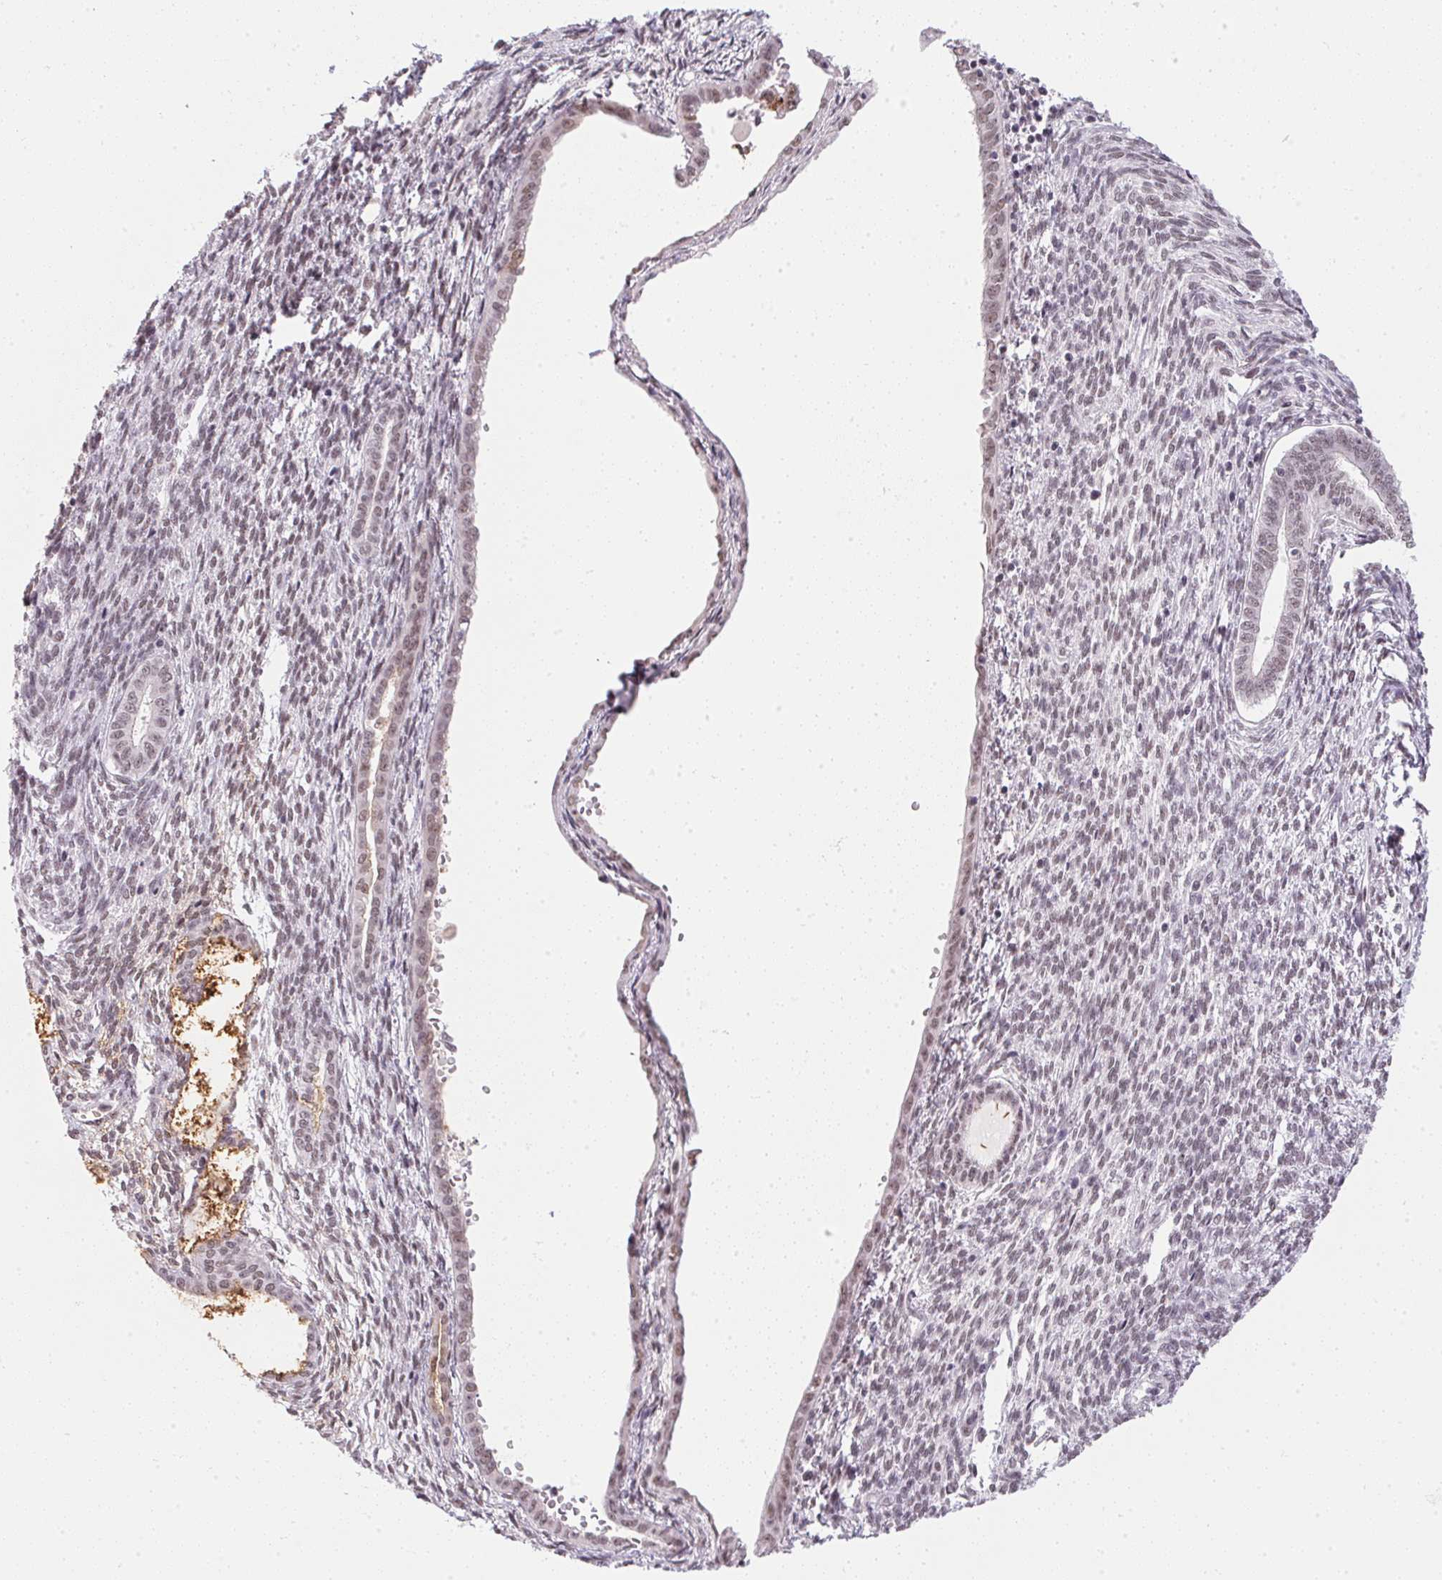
{"staining": {"intensity": "weak", "quantity": "<25%", "location": "nuclear"}, "tissue": "endometrial cancer", "cell_type": "Tumor cells", "image_type": "cancer", "snomed": [{"axis": "morphology", "description": "Adenocarcinoma, NOS"}, {"axis": "topography", "description": "Endometrium"}], "caption": "This is an IHC histopathology image of human endometrial cancer. There is no staining in tumor cells.", "gene": "SRSF7", "patient": {"sex": "female", "age": 86}}